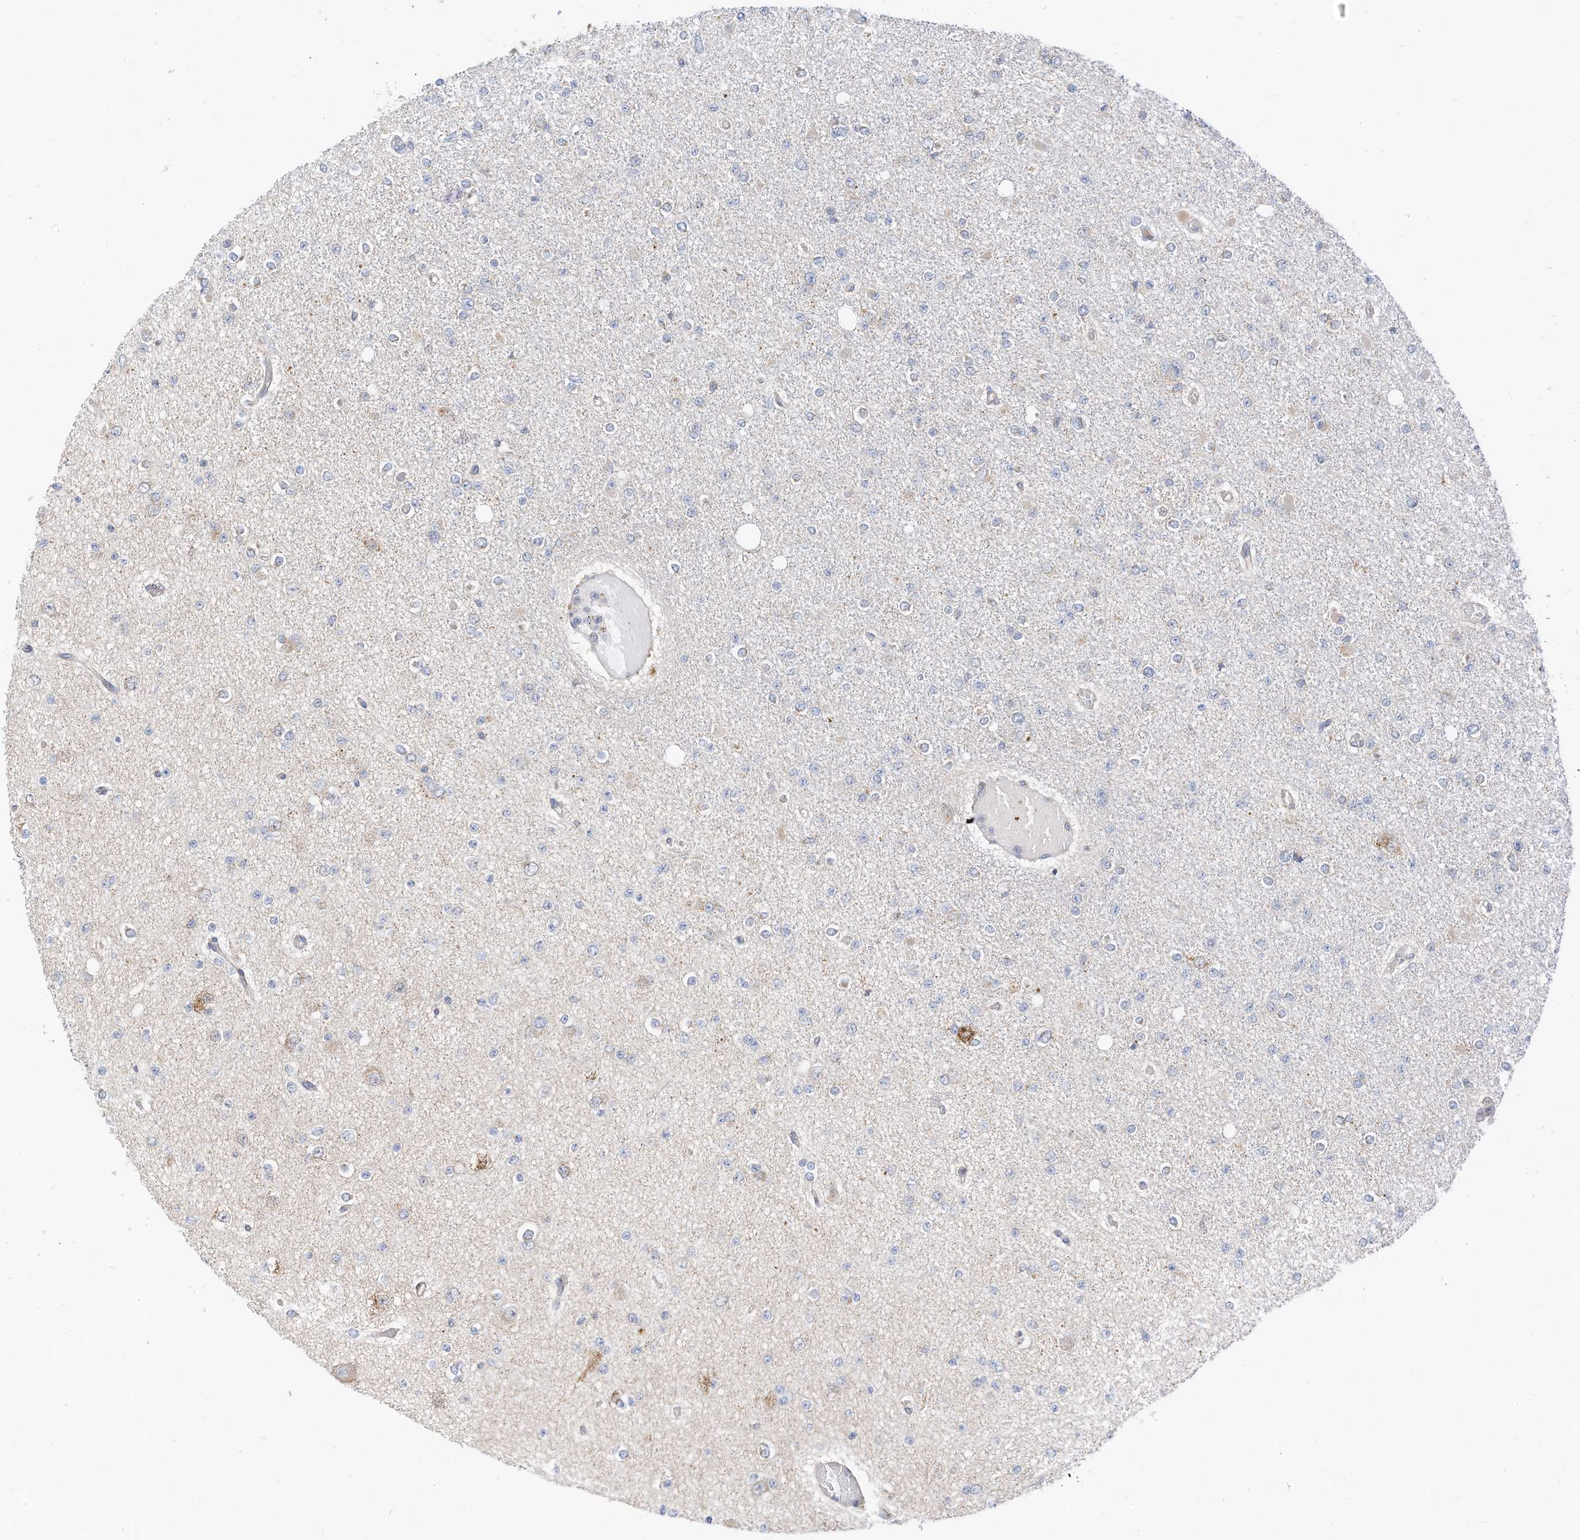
{"staining": {"intensity": "negative", "quantity": "none", "location": "none"}, "tissue": "glioma", "cell_type": "Tumor cells", "image_type": "cancer", "snomed": [{"axis": "morphology", "description": "Glioma, malignant, Low grade"}, {"axis": "topography", "description": "Brain"}], "caption": "DAB immunohistochemical staining of malignant glioma (low-grade) shows no significant staining in tumor cells. Nuclei are stained in blue.", "gene": "METTL6", "patient": {"sex": "female", "age": 22}}